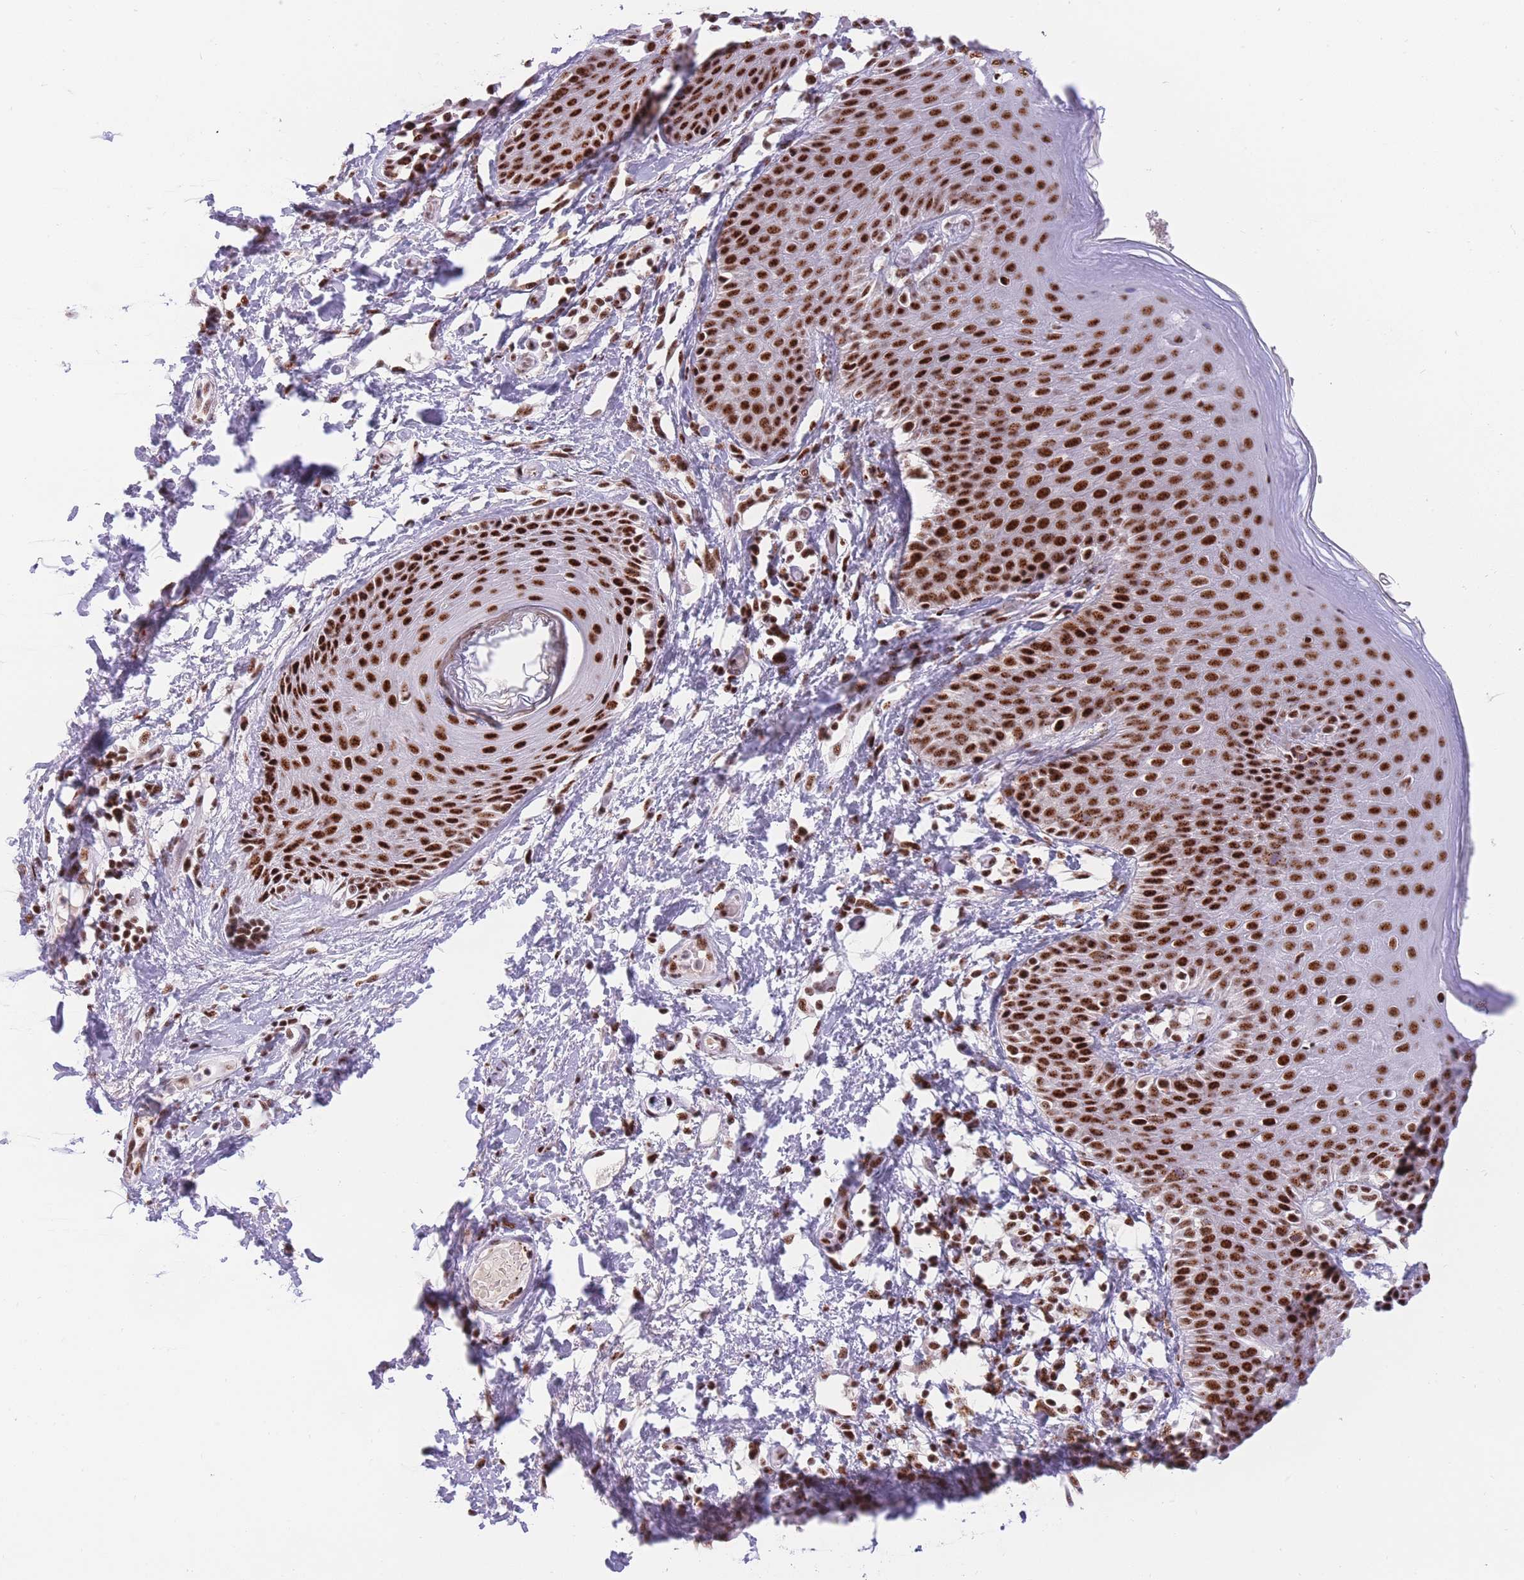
{"staining": {"intensity": "strong", "quantity": ">75%", "location": "nuclear"}, "tissue": "skin", "cell_type": "Epidermal cells", "image_type": "normal", "snomed": [{"axis": "morphology", "description": "Normal tissue, NOS"}, {"axis": "topography", "description": "Peripheral nerve tissue"}], "caption": "Immunohistochemistry histopathology image of benign skin: human skin stained using immunohistochemistry reveals high levels of strong protein expression localized specifically in the nuclear of epidermal cells, appearing as a nuclear brown color.", "gene": "TMEM35B", "patient": {"sex": "male", "age": 51}}